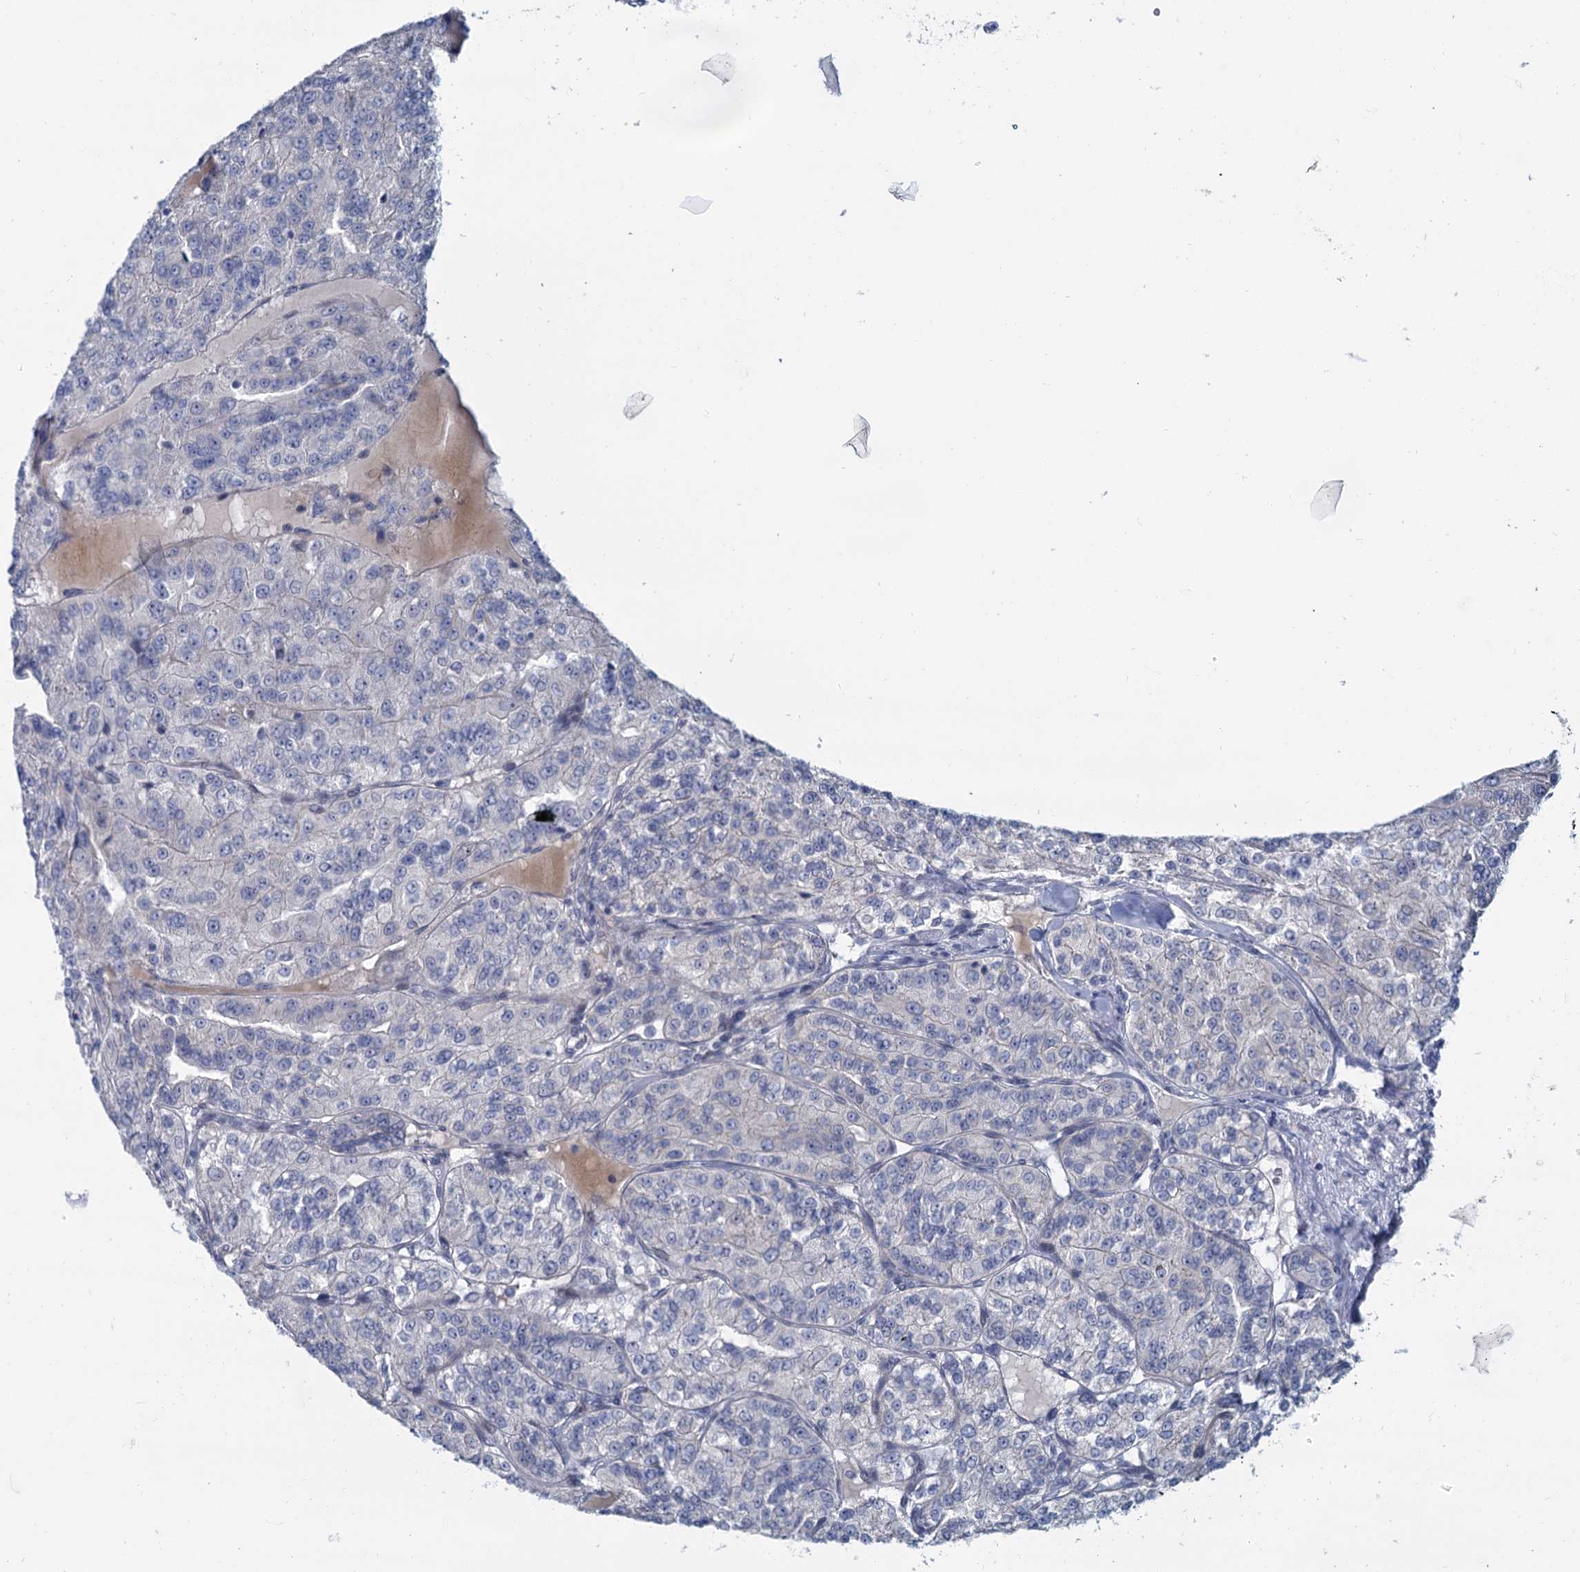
{"staining": {"intensity": "negative", "quantity": "none", "location": "none"}, "tissue": "renal cancer", "cell_type": "Tumor cells", "image_type": "cancer", "snomed": [{"axis": "morphology", "description": "Adenocarcinoma, NOS"}, {"axis": "topography", "description": "Kidney"}], "caption": "Immunohistochemistry of renal adenocarcinoma displays no staining in tumor cells.", "gene": "ACRBP", "patient": {"sex": "female", "age": 63}}